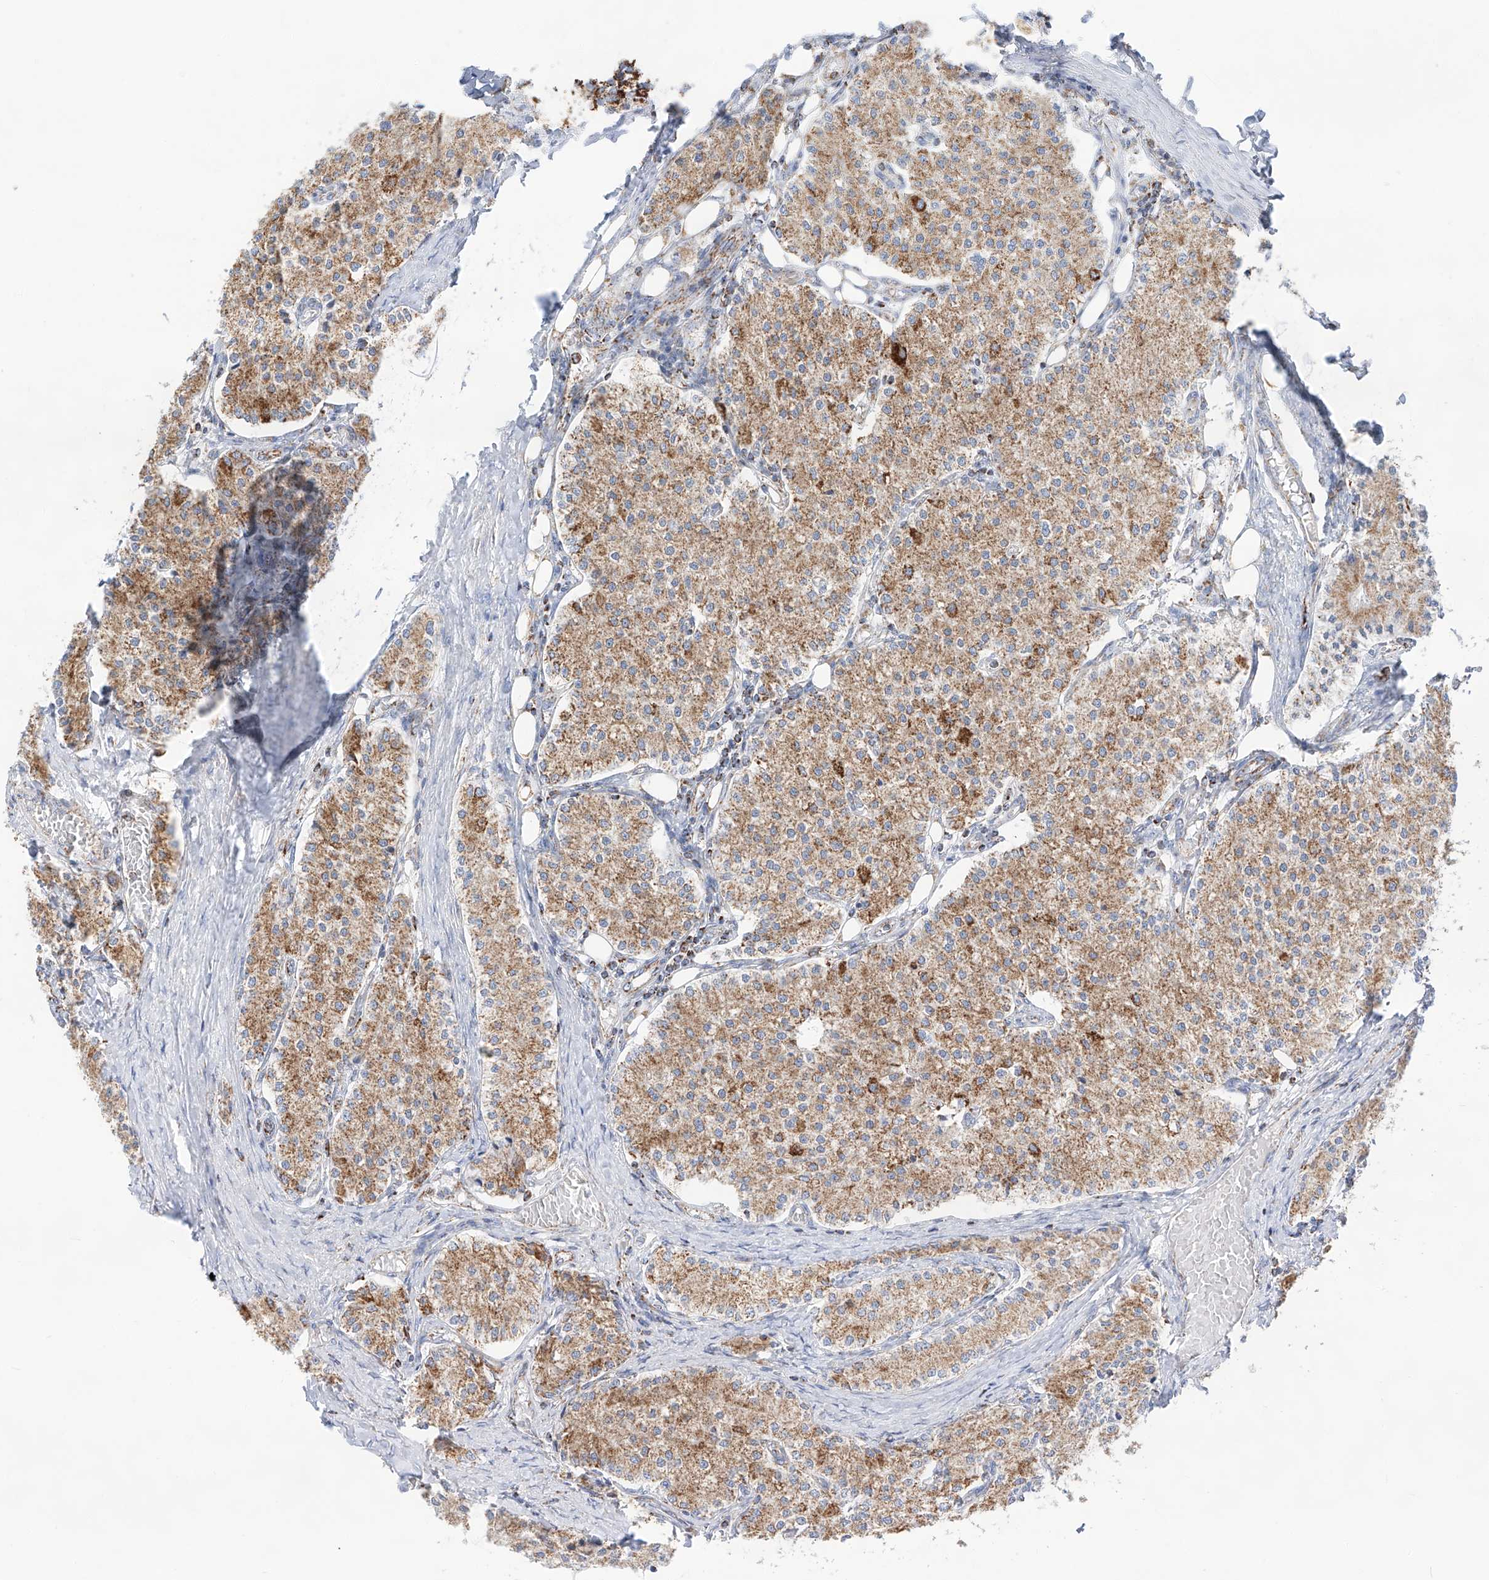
{"staining": {"intensity": "moderate", "quantity": ">75%", "location": "cytoplasmic/membranous"}, "tissue": "carcinoid", "cell_type": "Tumor cells", "image_type": "cancer", "snomed": [{"axis": "morphology", "description": "Carcinoid, malignant, NOS"}, {"axis": "topography", "description": "Colon"}], "caption": "Protein positivity by immunohistochemistry demonstrates moderate cytoplasmic/membranous positivity in about >75% of tumor cells in carcinoid (malignant). The protein is stained brown, and the nuclei are stained in blue (DAB (3,3'-diaminobenzidine) IHC with brightfield microscopy, high magnification).", "gene": "TTC27", "patient": {"sex": "female", "age": 52}}